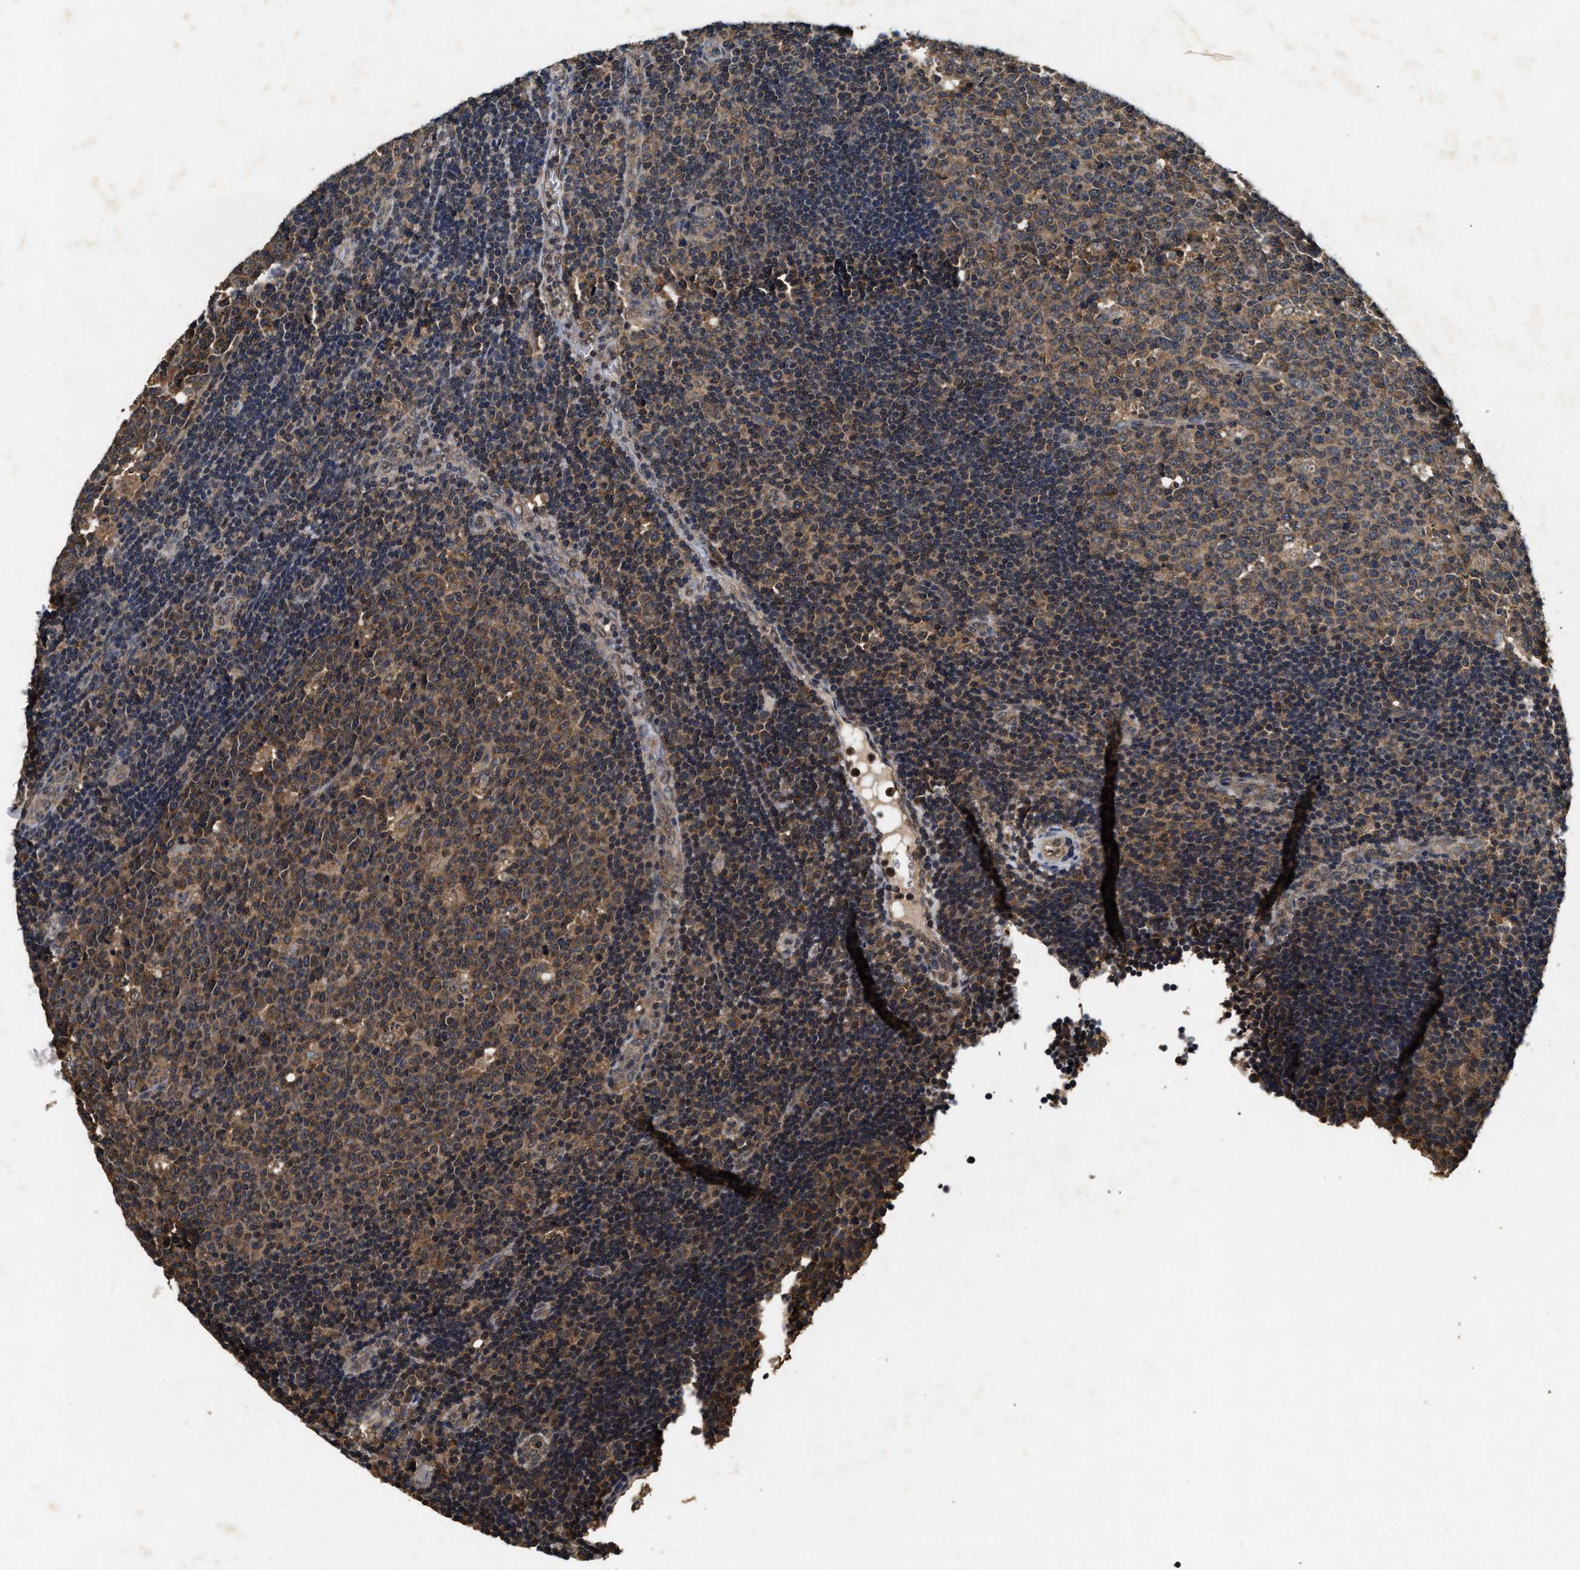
{"staining": {"intensity": "moderate", "quantity": ">75%", "location": "cytoplasmic/membranous"}, "tissue": "lymph node", "cell_type": "Germinal center cells", "image_type": "normal", "snomed": [{"axis": "morphology", "description": "Normal tissue, NOS"}, {"axis": "topography", "description": "Lymph node"}, {"axis": "topography", "description": "Salivary gland"}], "caption": "Protein staining reveals moderate cytoplasmic/membranous positivity in about >75% of germinal center cells in normal lymph node. Using DAB (3,3'-diaminobenzidine) (brown) and hematoxylin (blue) stains, captured at high magnification using brightfield microscopy.", "gene": "PDAP1", "patient": {"sex": "male", "age": 8}}